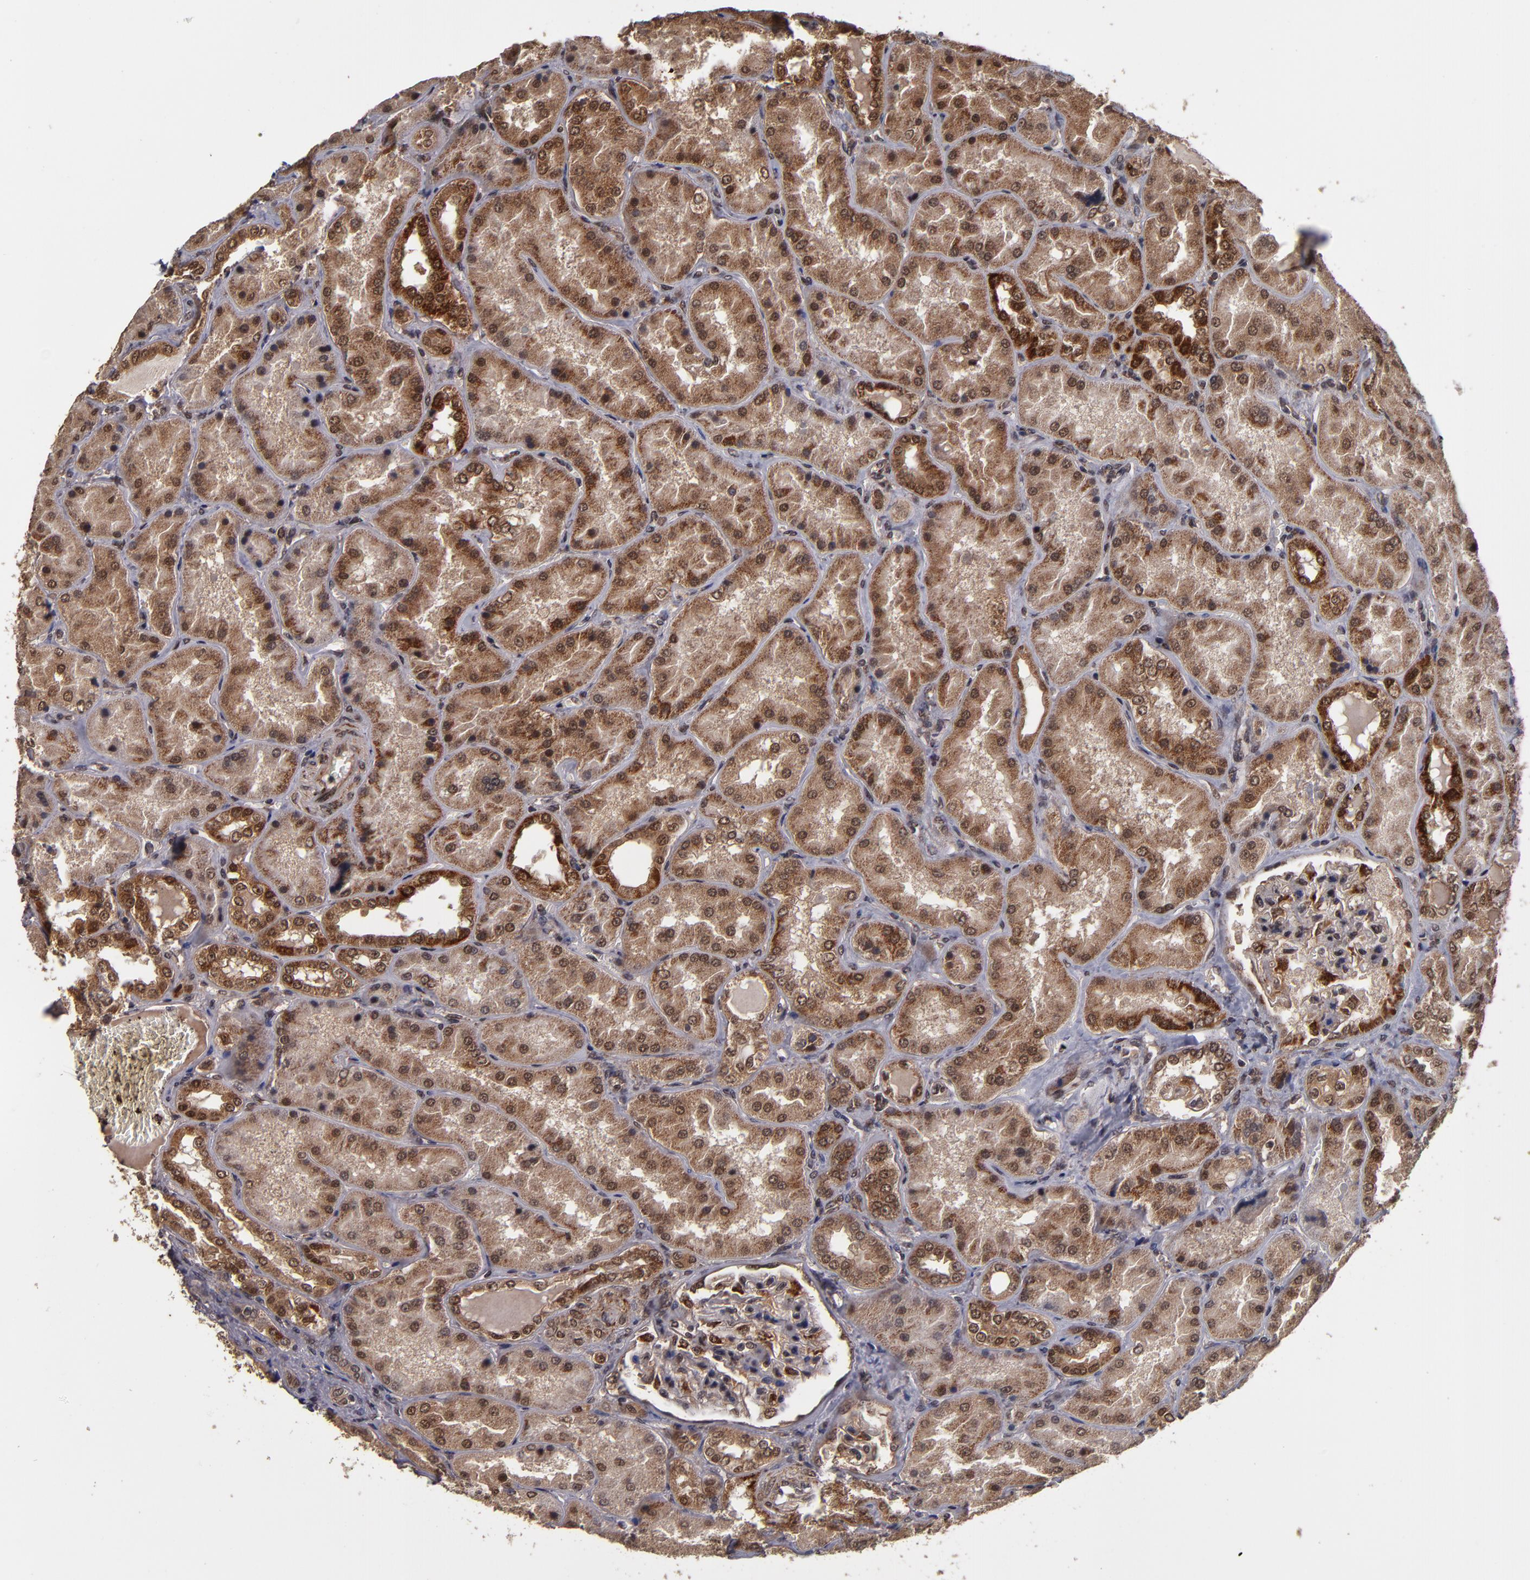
{"staining": {"intensity": "moderate", "quantity": ">75%", "location": "cytoplasmic/membranous,nuclear"}, "tissue": "kidney", "cell_type": "Cells in glomeruli", "image_type": "normal", "snomed": [{"axis": "morphology", "description": "Normal tissue, NOS"}, {"axis": "topography", "description": "Kidney"}], "caption": "Approximately >75% of cells in glomeruli in benign kidney display moderate cytoplasmic/membranous,nuclear protein staining as visualized by brown immunohistochemical staining.", "gene": "CUL5", "patient": {"sex": "female", "age": 56}}